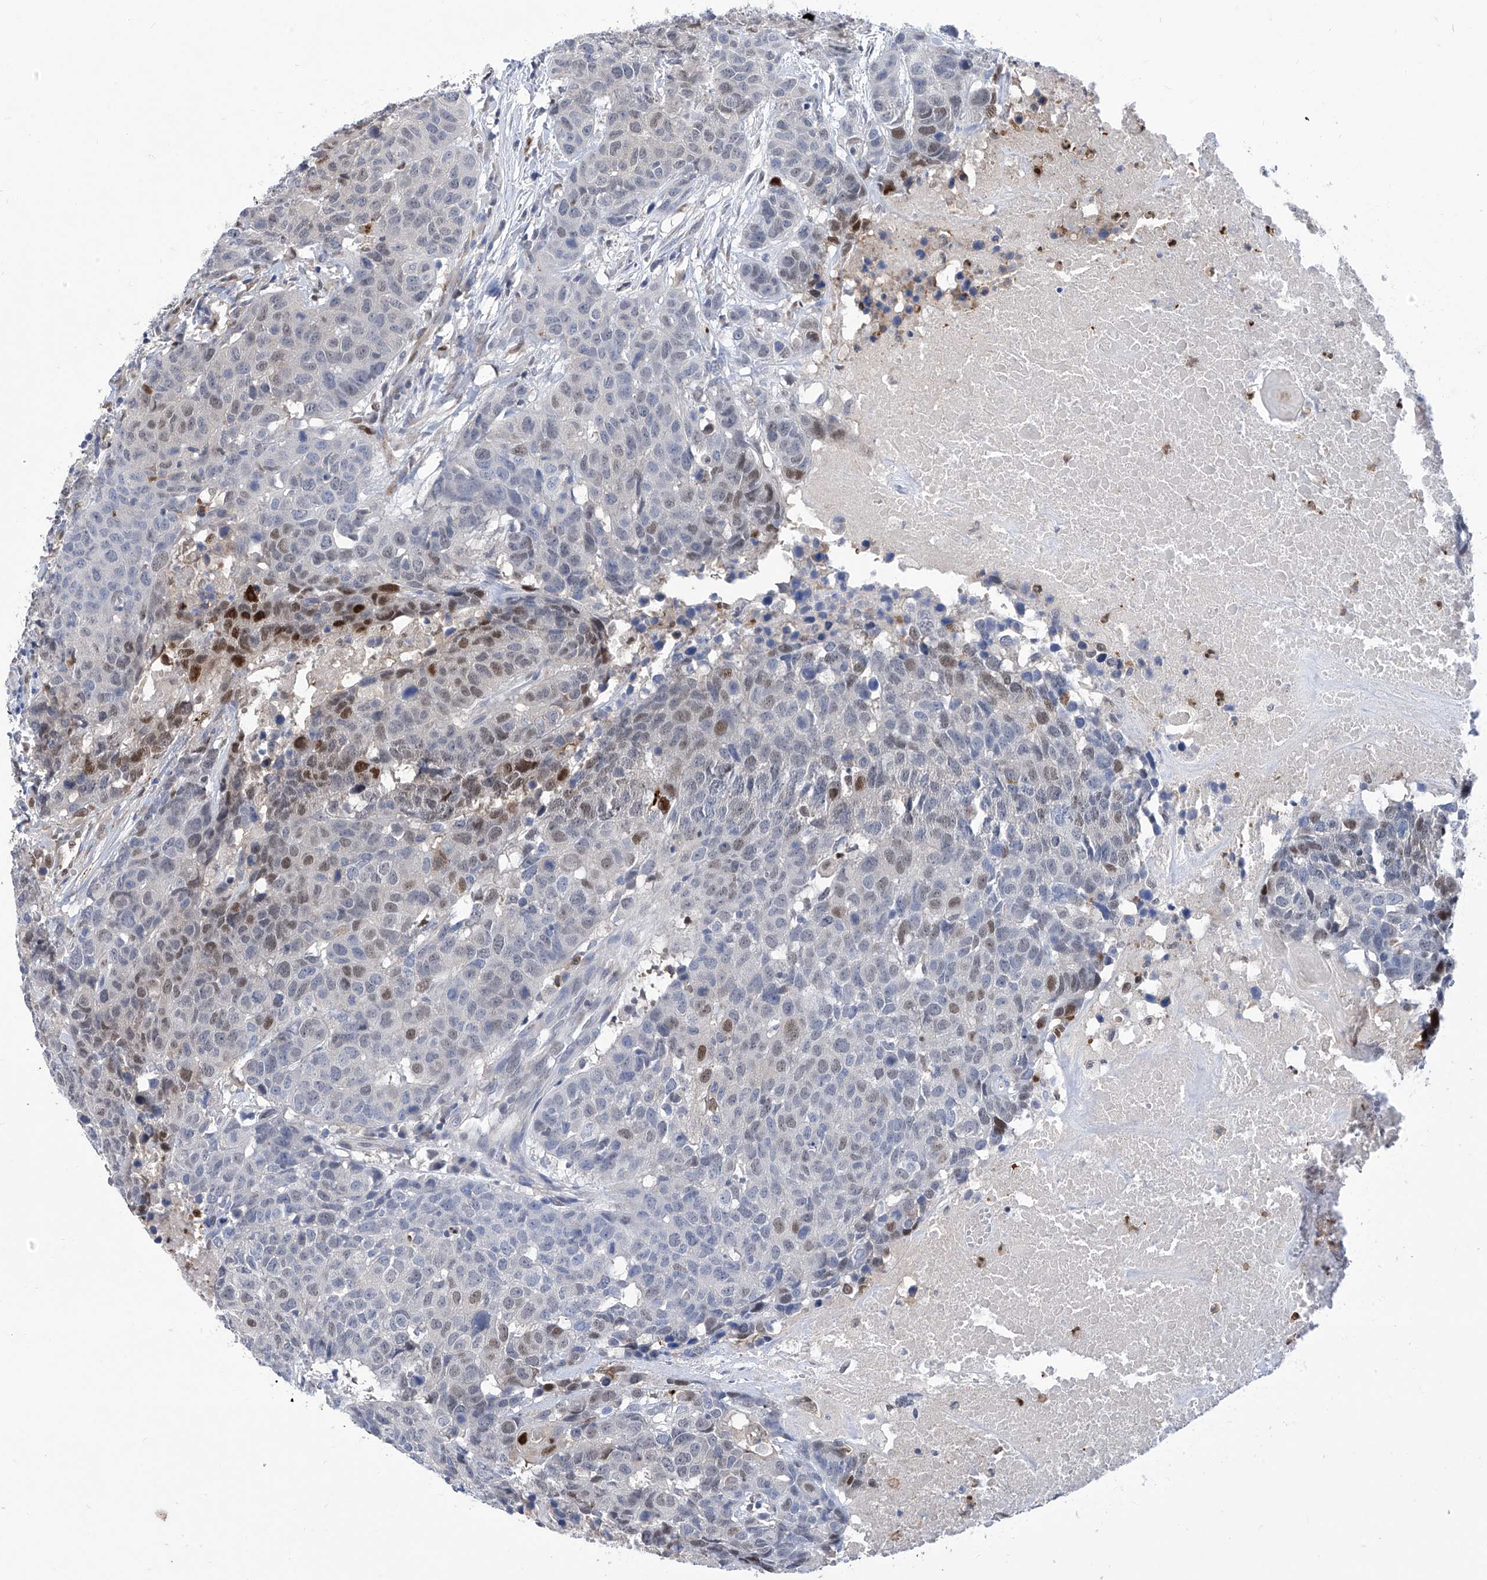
{"staining": {"intensity": "moderate", "quantity": "<25%", "location": "nuclear"}, "tissue": "head and neck cancer", "cell_type": "Tumor cells", "image_type": "cancer", "snomed": [{"axis": "morphology", "description": "Squamous cell carcinoma, NOS"}, {"axis": "topography", "description": "Head-Neck"}], "caption": "Moderate nuclear expression for a protein is seen in approximately <25% of tumor cells of squamous cell carcinoma (head and neck) using IHC.", "gene": "PHF20", "patient": {"sex": "male", "age": 66}}